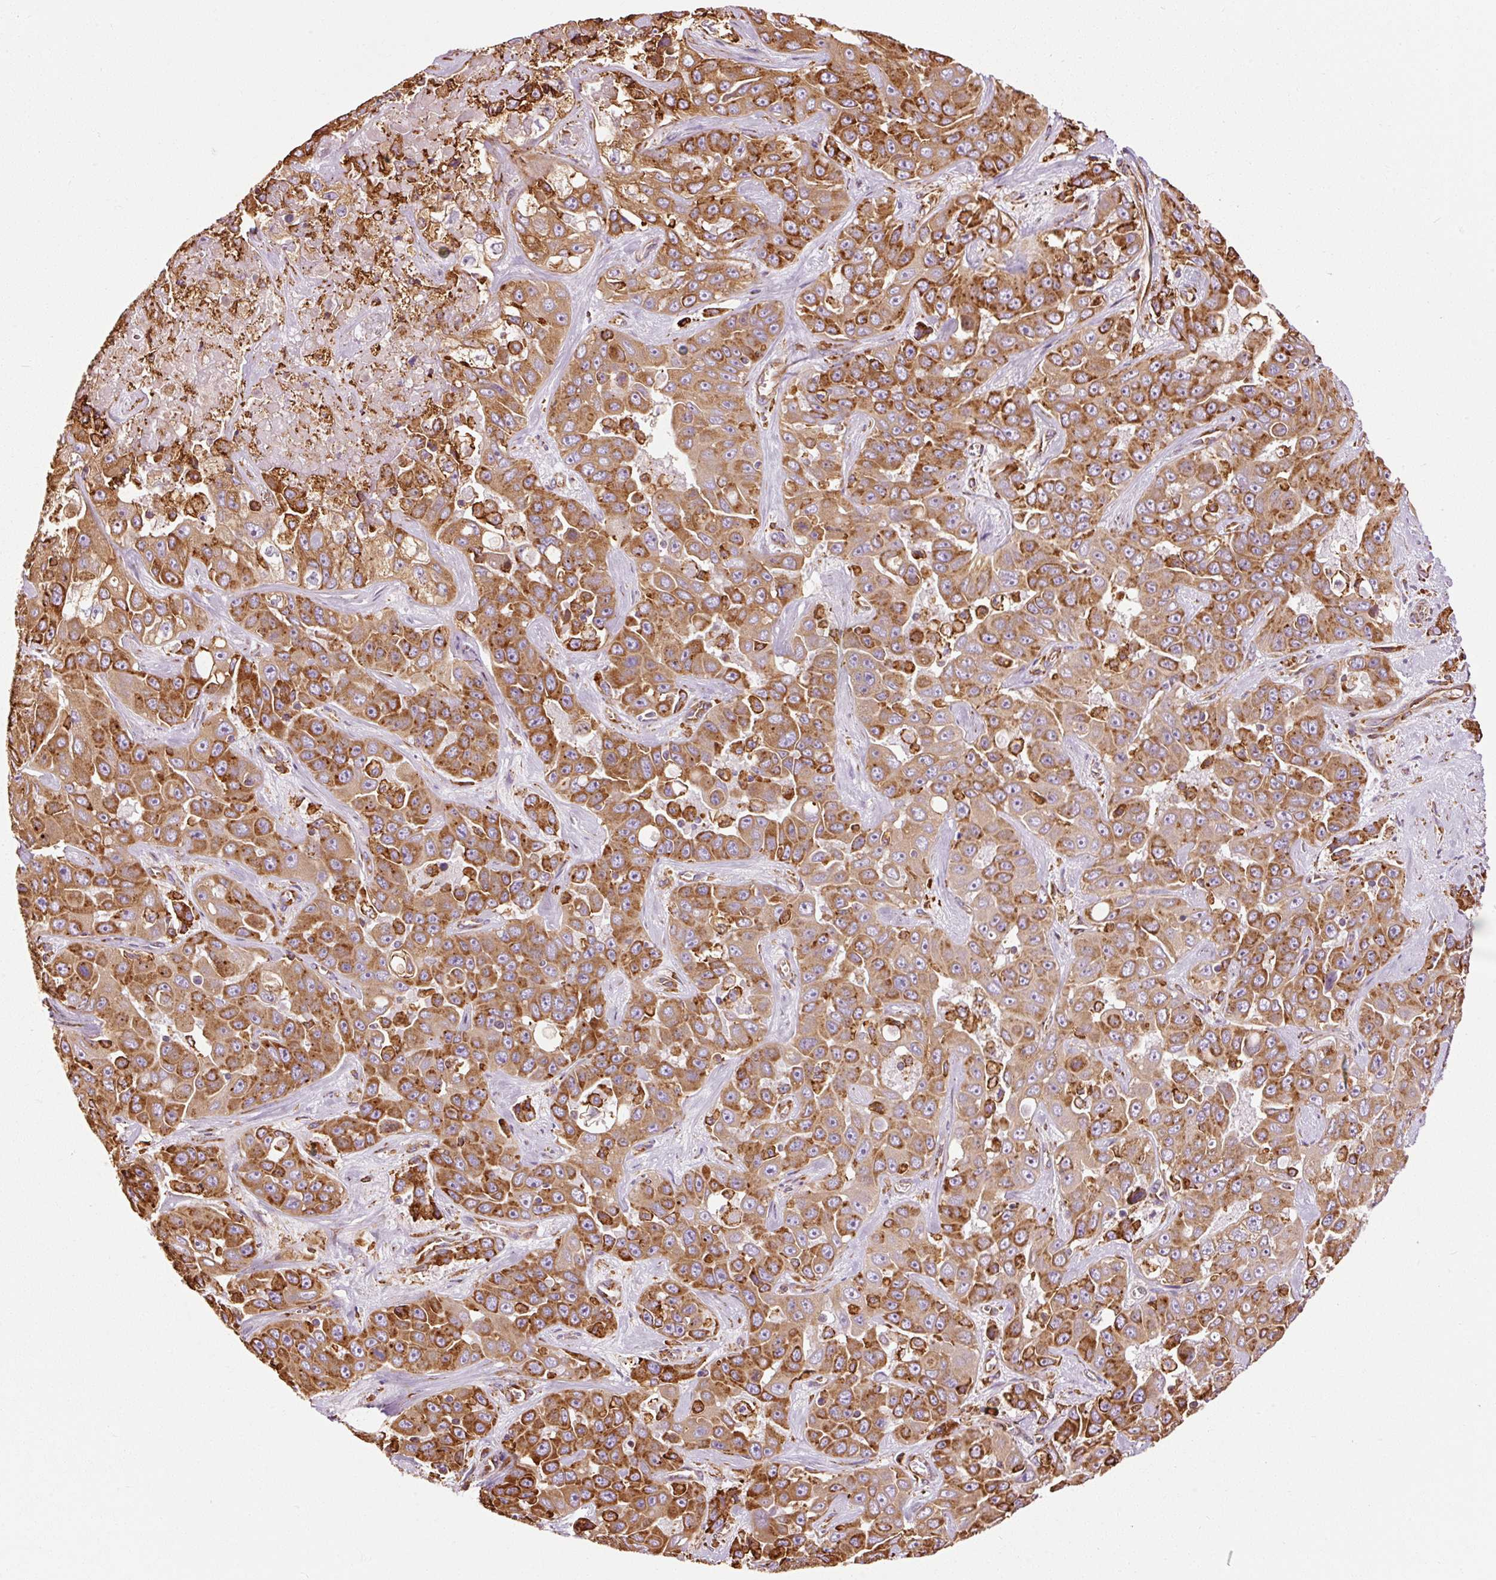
{"staining": {"intensity": "strong", "quantity": ">75%", "location": "cytoplasmic/membranous"}, "tissue": "liver cancer", "cell_type": "Tumor cells", "image_type": "cancer", "snomed": [{"axis": "morphology", "description": "Cholangiocarcinoma"}, {"axis": "topography", "description": "Liver"}], "caption": "The image demonstrates a brown stain indicating the presence of a protein in the cytoplasmic/membranous of tumor cells in liver cancer (cholangiocarcinoma). (DAB IHC with brightfield microscopy, high magnification).", "gene": "KLC1", "patient": {"sex": "female", "age": 52}}